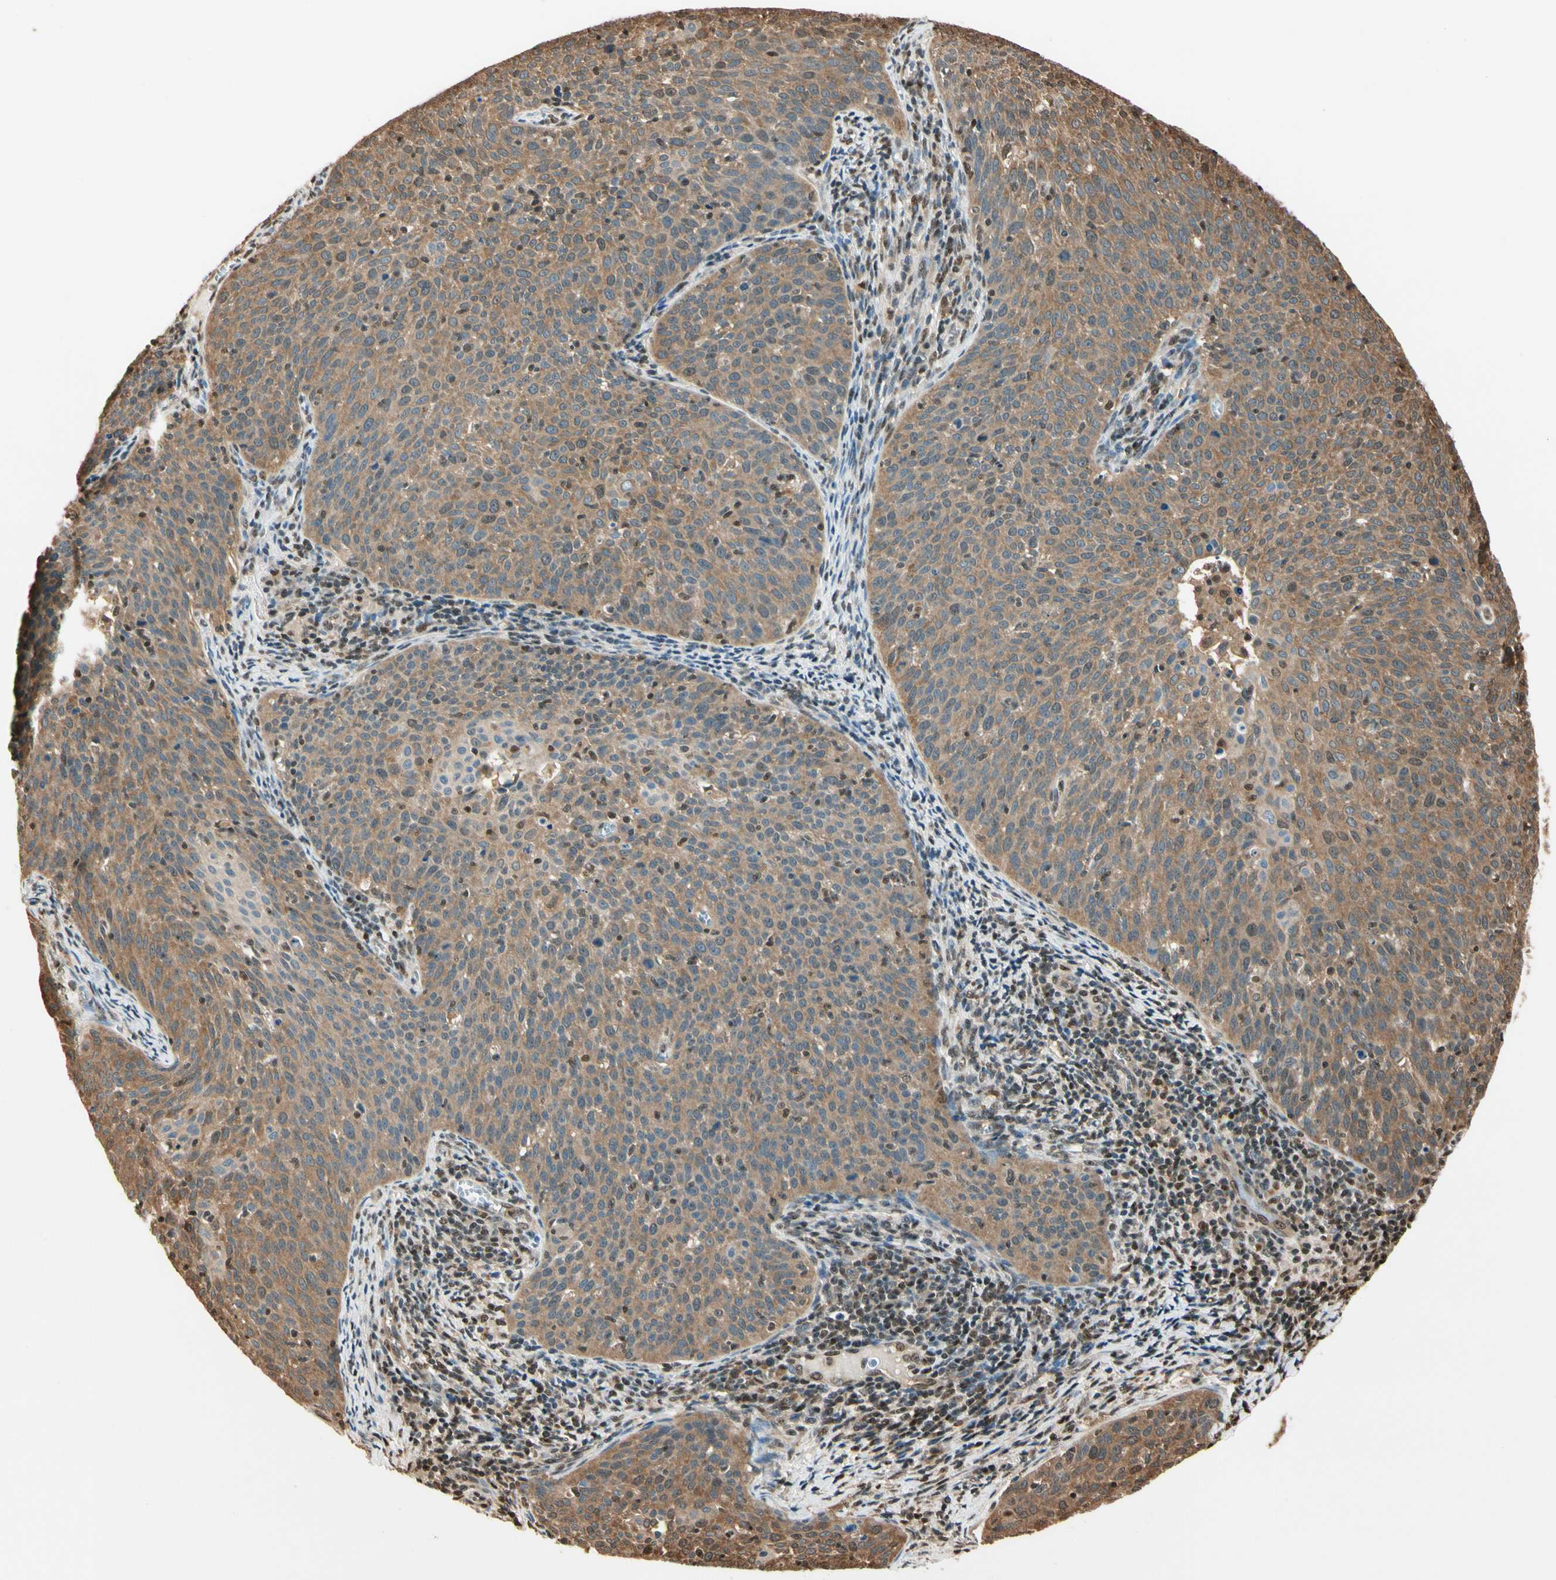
{"staining": {"intensity": "moderate", "quantity": ">75%", "location": "cytoplasmic/membranous,nuclear"}, "tissue": "cervical cancer", "cell_type": "Tumor cells", "image_type": "cancer", "snomed": [{"axis": "morphology", "description": "Squamous cell carcinoma, NOS"}, {"axis": "topography", "description": "Cervix"}], "caption": "Immunohistochemical staining of human cervical cancer exhibits medium levels of moderate cytoplasmic/membranous and nuclear expression in about >75% of tumor cells.", "gene": "PNCK", "patient": {"sex": "female", "age": 38}}